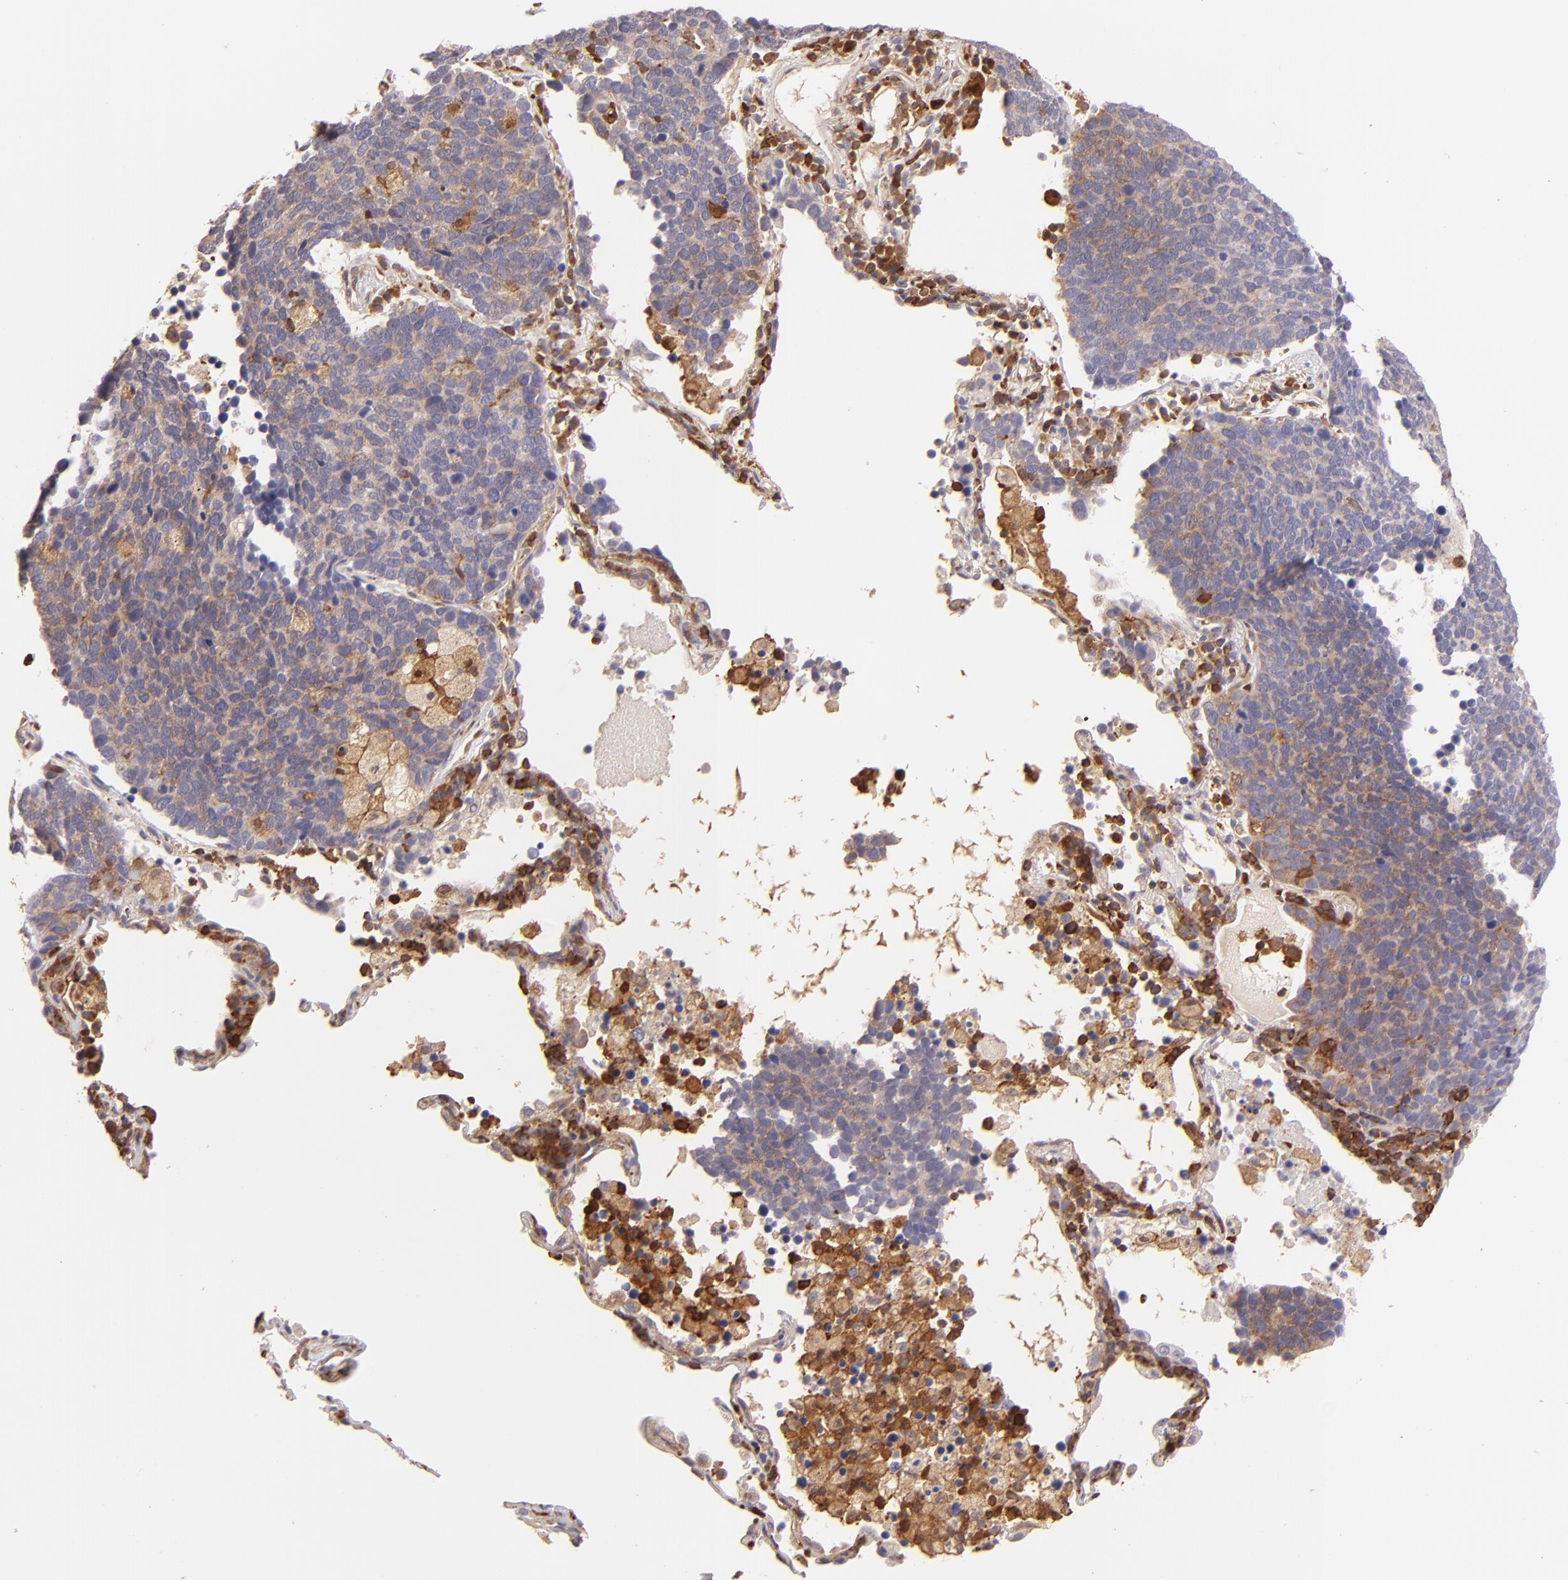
{"staining": {"intensity": "moderate", "quantity": "25%-75%", "location": "cytoplasmic/membranous"}, "tissue": "lung cancer", "cell_type": "Tumor cells", "image_type": "cancer", "snomed": [{"axis": "morphology", "description": "Neoplasm, malignant, NOS"}, {"axis": "topography", "description": "Lung"}], "caption": "This photomicrograph displays immunohistochemistry (IHC) staining of human lung cancer (malignant neoplasm), with medium moderate cytoplasmic/membranous expression in about 25%-75% of tumor cells.", "gene": "BTK", "patient": {"sex": "female", "age": 75}}